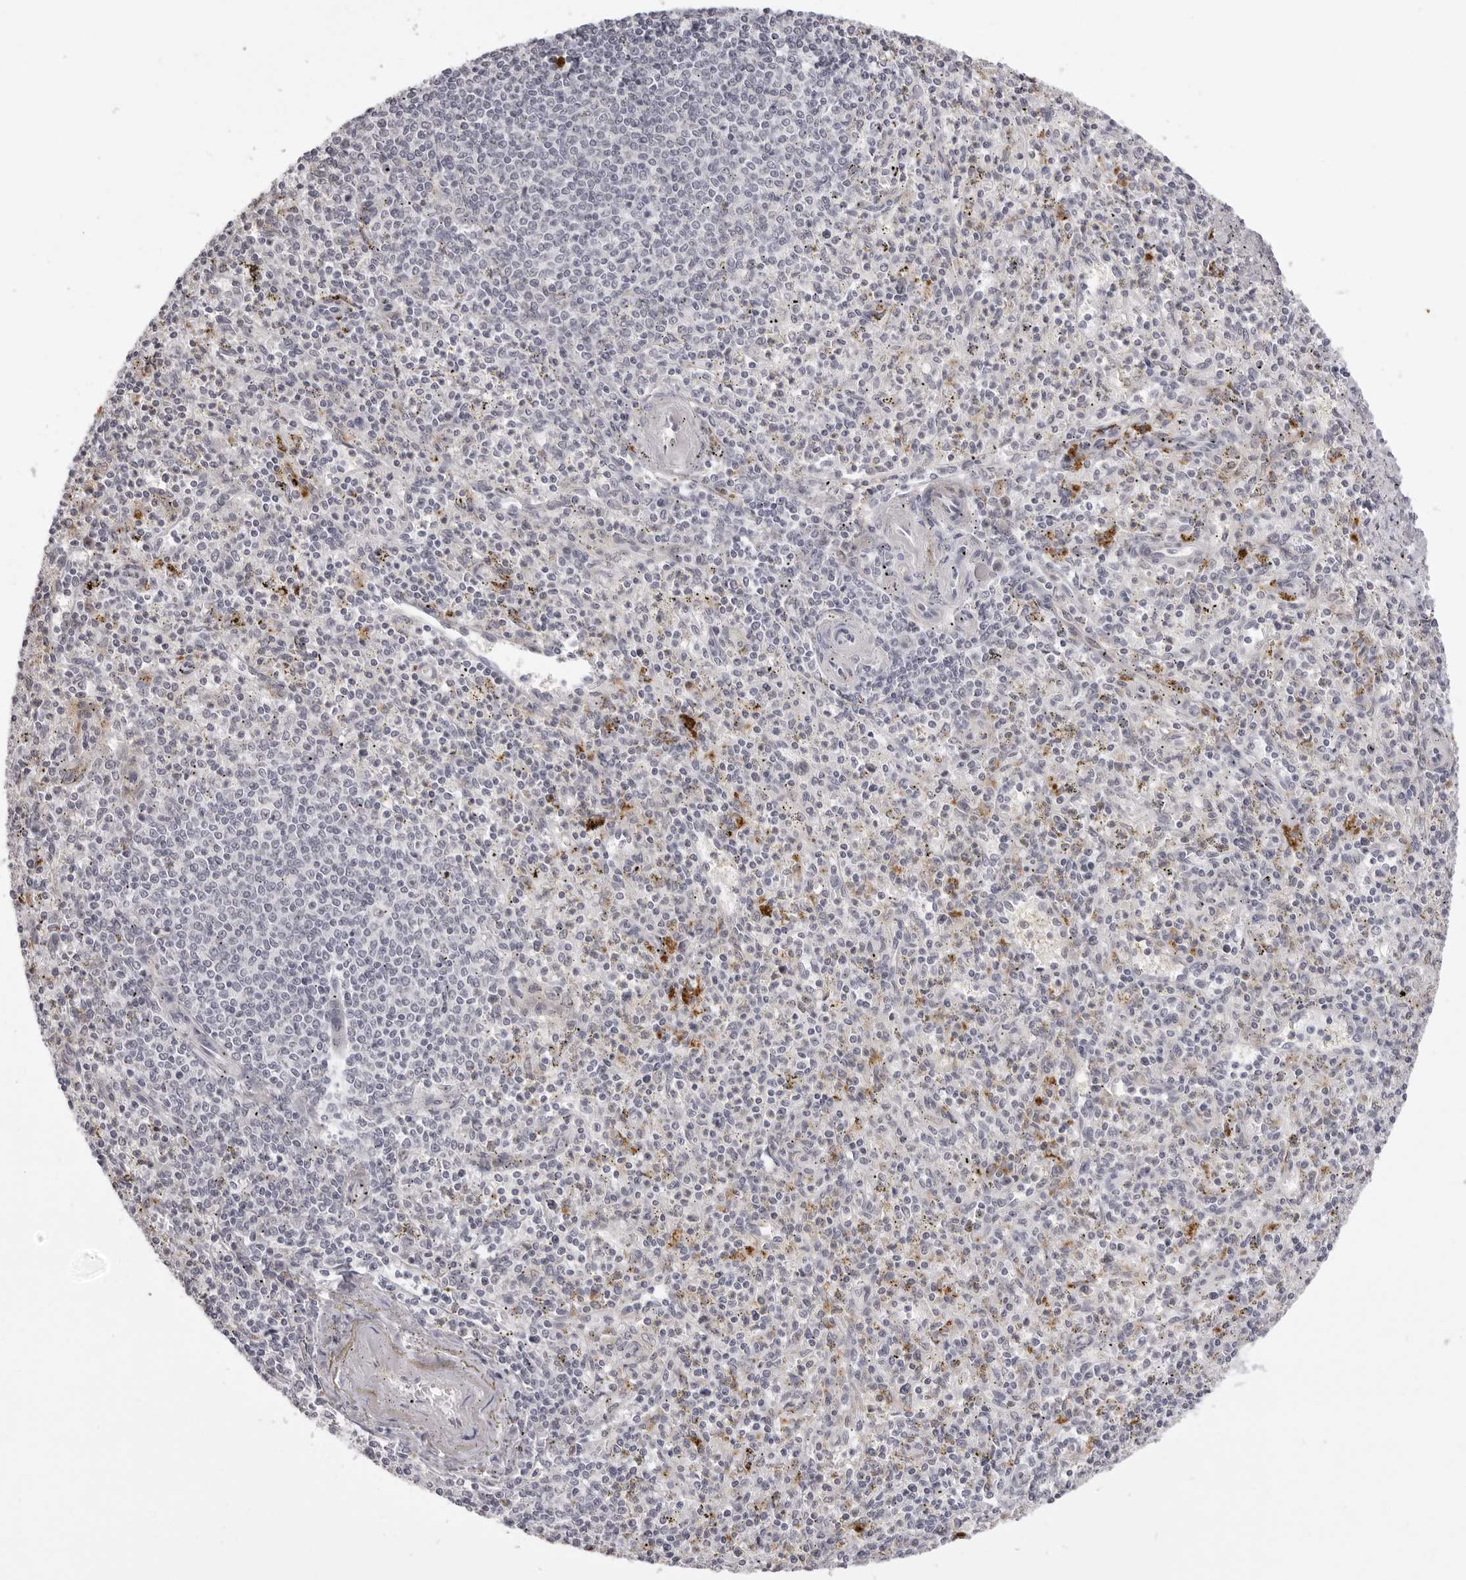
{"staining": {"intensity": "negative", "quantity": "none", "location": "none"}, "tissue": "spleen", "cell_type": "Cells in red pulp", "image_type": "normal", "snomed": [{"axis": "morphology", "description": "Normal tissue, NOS"}, {"axis": "topography", "description": "Spleen"}], "caption": "Spleen was stained to show a protein in brown. There is no significant positivity in cells in red pulp. (DAB (3,3'-diaminobenzidine) immunohistochemistry (IHC) with hematoxylin counter stain).", "gene": "SUGCT", "patient": {"sex": "male", "age": 72}}